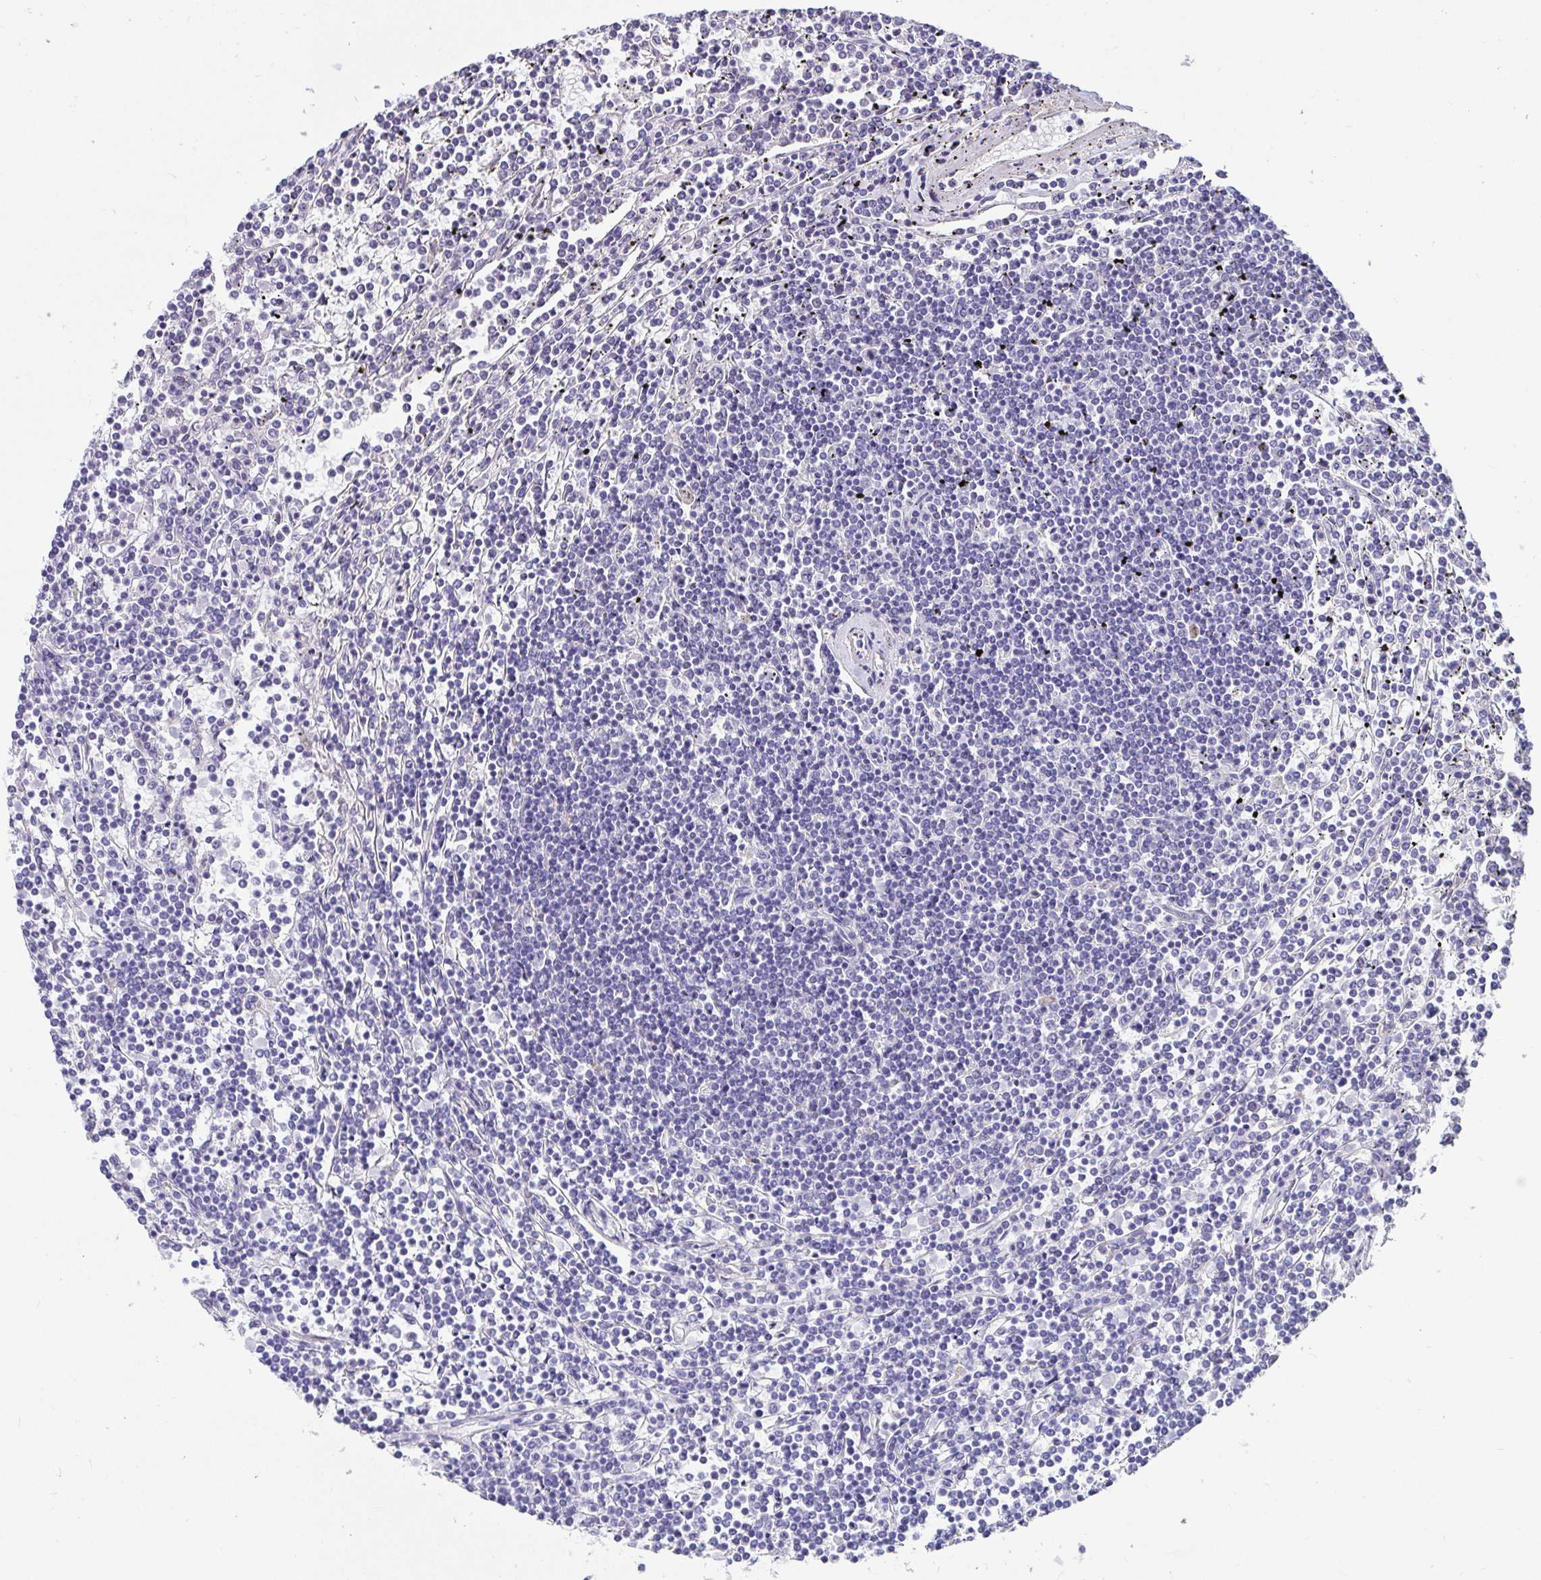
{"staining": {"intensity": "negative", "quantity": "none", "location": "none"}, "tissue": "lymphoma", "cell_type": "Tumor cells", "image_type": "cancer", "snomed": [{"axis": "morphology", "description": "Malignant lymphoma, non-Hodgkin's type, Low grade"}, {"axis": "topography", "description": "Spleen"}], "caption": "An image of lymphoma stained for a protein exhibits no brown staining in tumor cells.", "gene": "ZPBP2", "patient": {"sex": "female", "age": 19}}